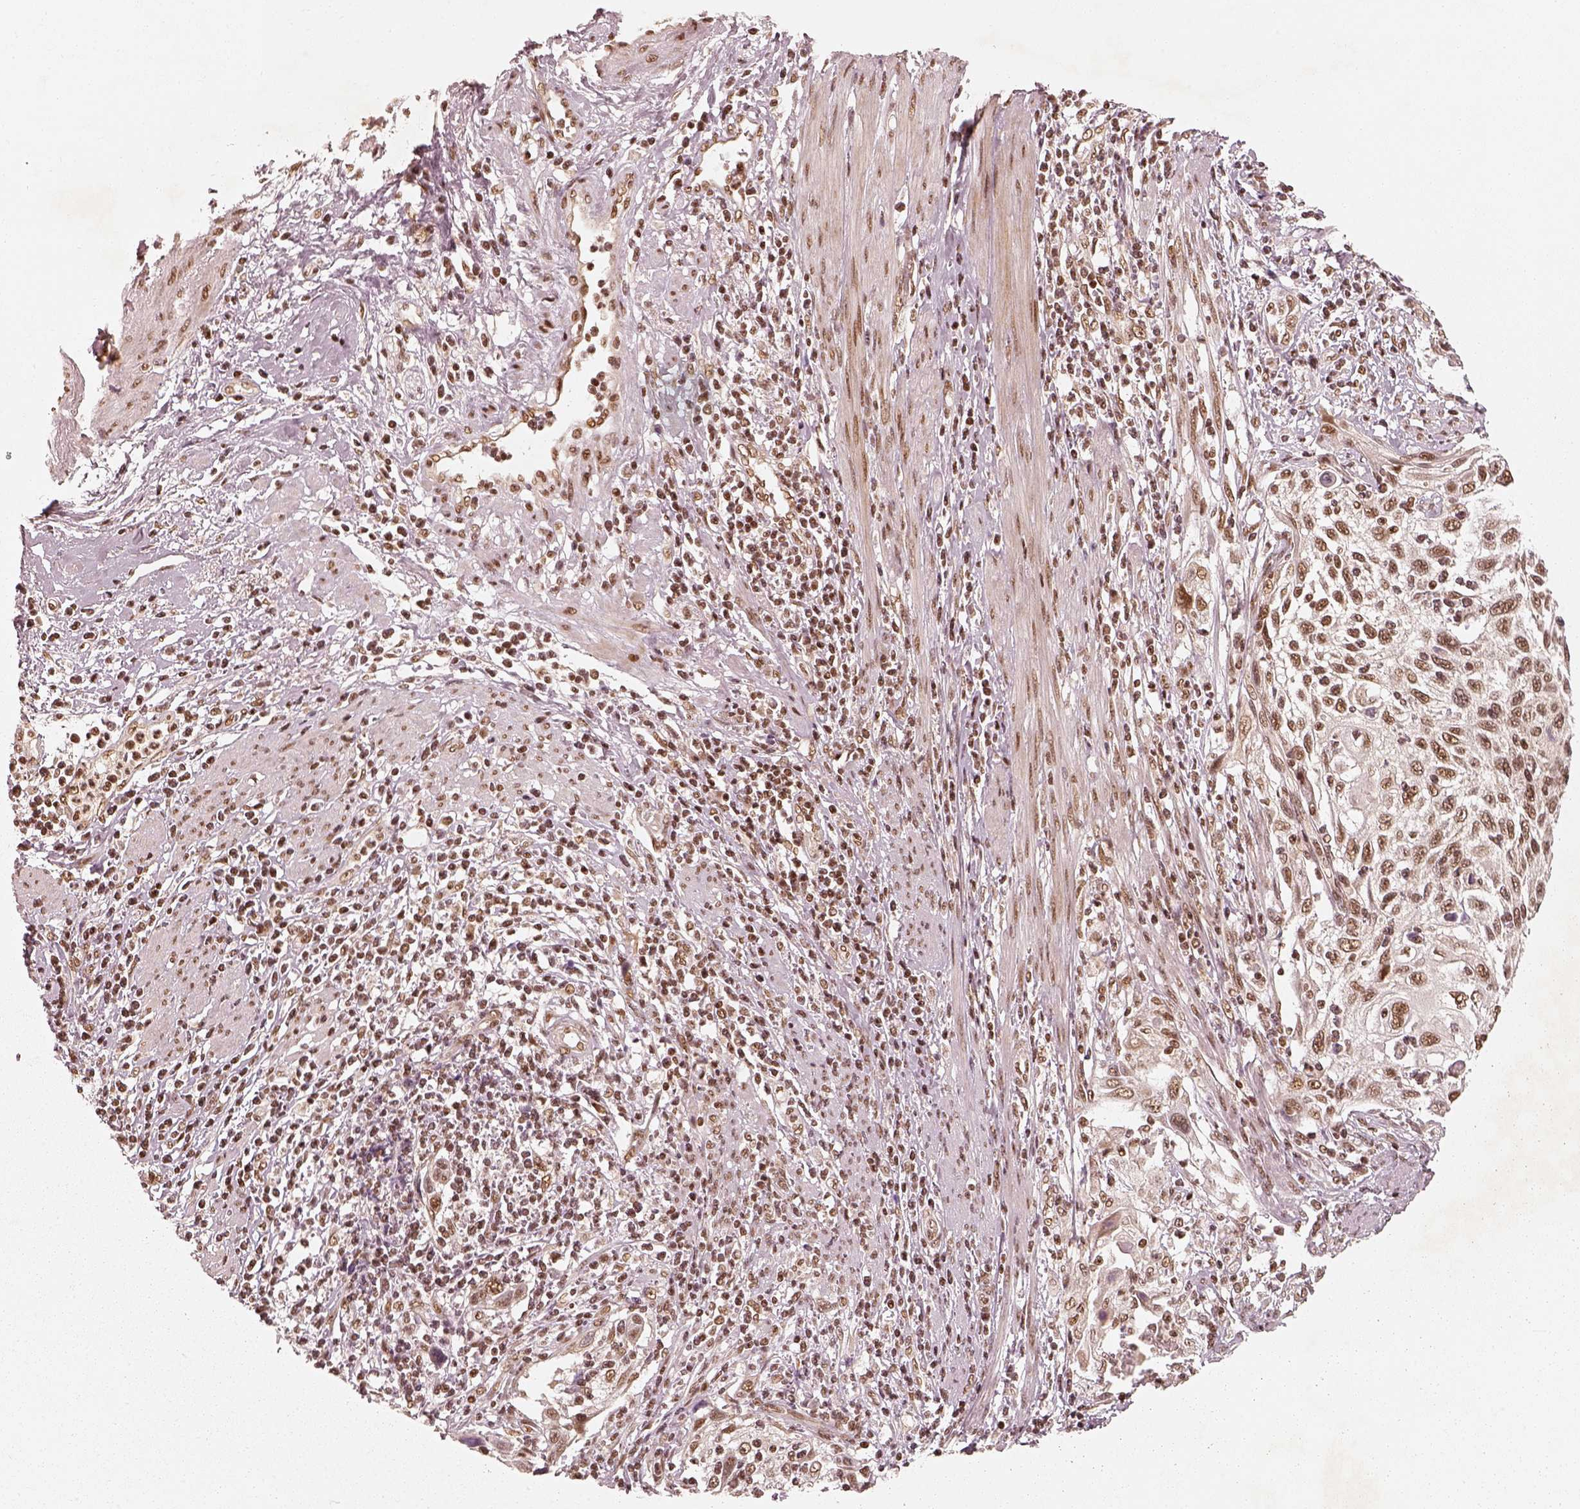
{"staining": {"intensity": "moderate", "quantity": ">75%", "location": "nuclear"}, "tissue": "cervical cancer", "cell_type": "Tumor cells", "image_type": "cancer", "snomed": [{"axis": "morphology", "description": "Squamous cell carcinoma, NOS"}, {"axis": "topography", "description": "Cervix"}], "caption": "The immunohistochemical stain labels moderate nuclear staining in tumor cells of cervical cancer tissue. (Brightfield microscopy of DAB IHC at high magnification).", "gene": "GMEB2", "patient": {"sex": "female", "age": 70}}